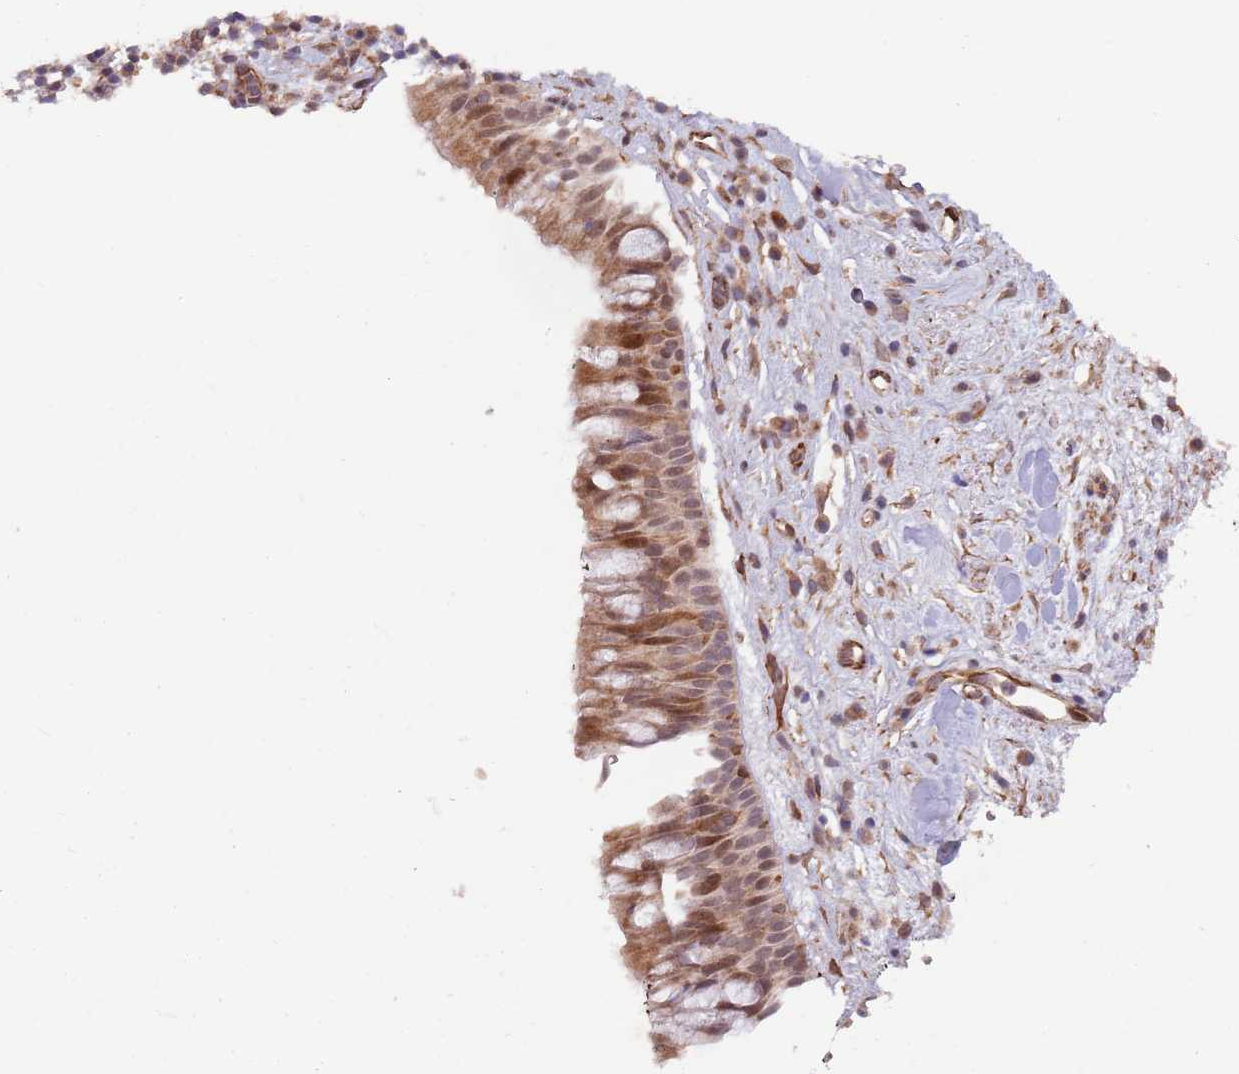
{"staining": {"intensity": "moderate", "quantity": ">75%", "location": "cytoplasmic/membranous,nuclear"}, "tissue": "nasopharynx", "cell_type": "Respiratory epithelial cells", "image_type": "normal", "snomed": [{"axis": "morphology", "description": "Normal tissue, NOS"}, {"axis": "morphology", "description": "Squamous cell carcinoma, NOS"}, {"axis": "topography", "description": "Nasopharynx"}, {"axis": "topography", "description": "Head-Neck"}], "caption": "This image exhibits immunohistochemistry (IHC) staining of benign nasopharynx, with medium moderate cytoplasmic/membranous,nuclear positivity in approximately >75% of respiratory epithelial cells.", "gene": "CHD9", "patient": {"sex": "male", "age": 85}}